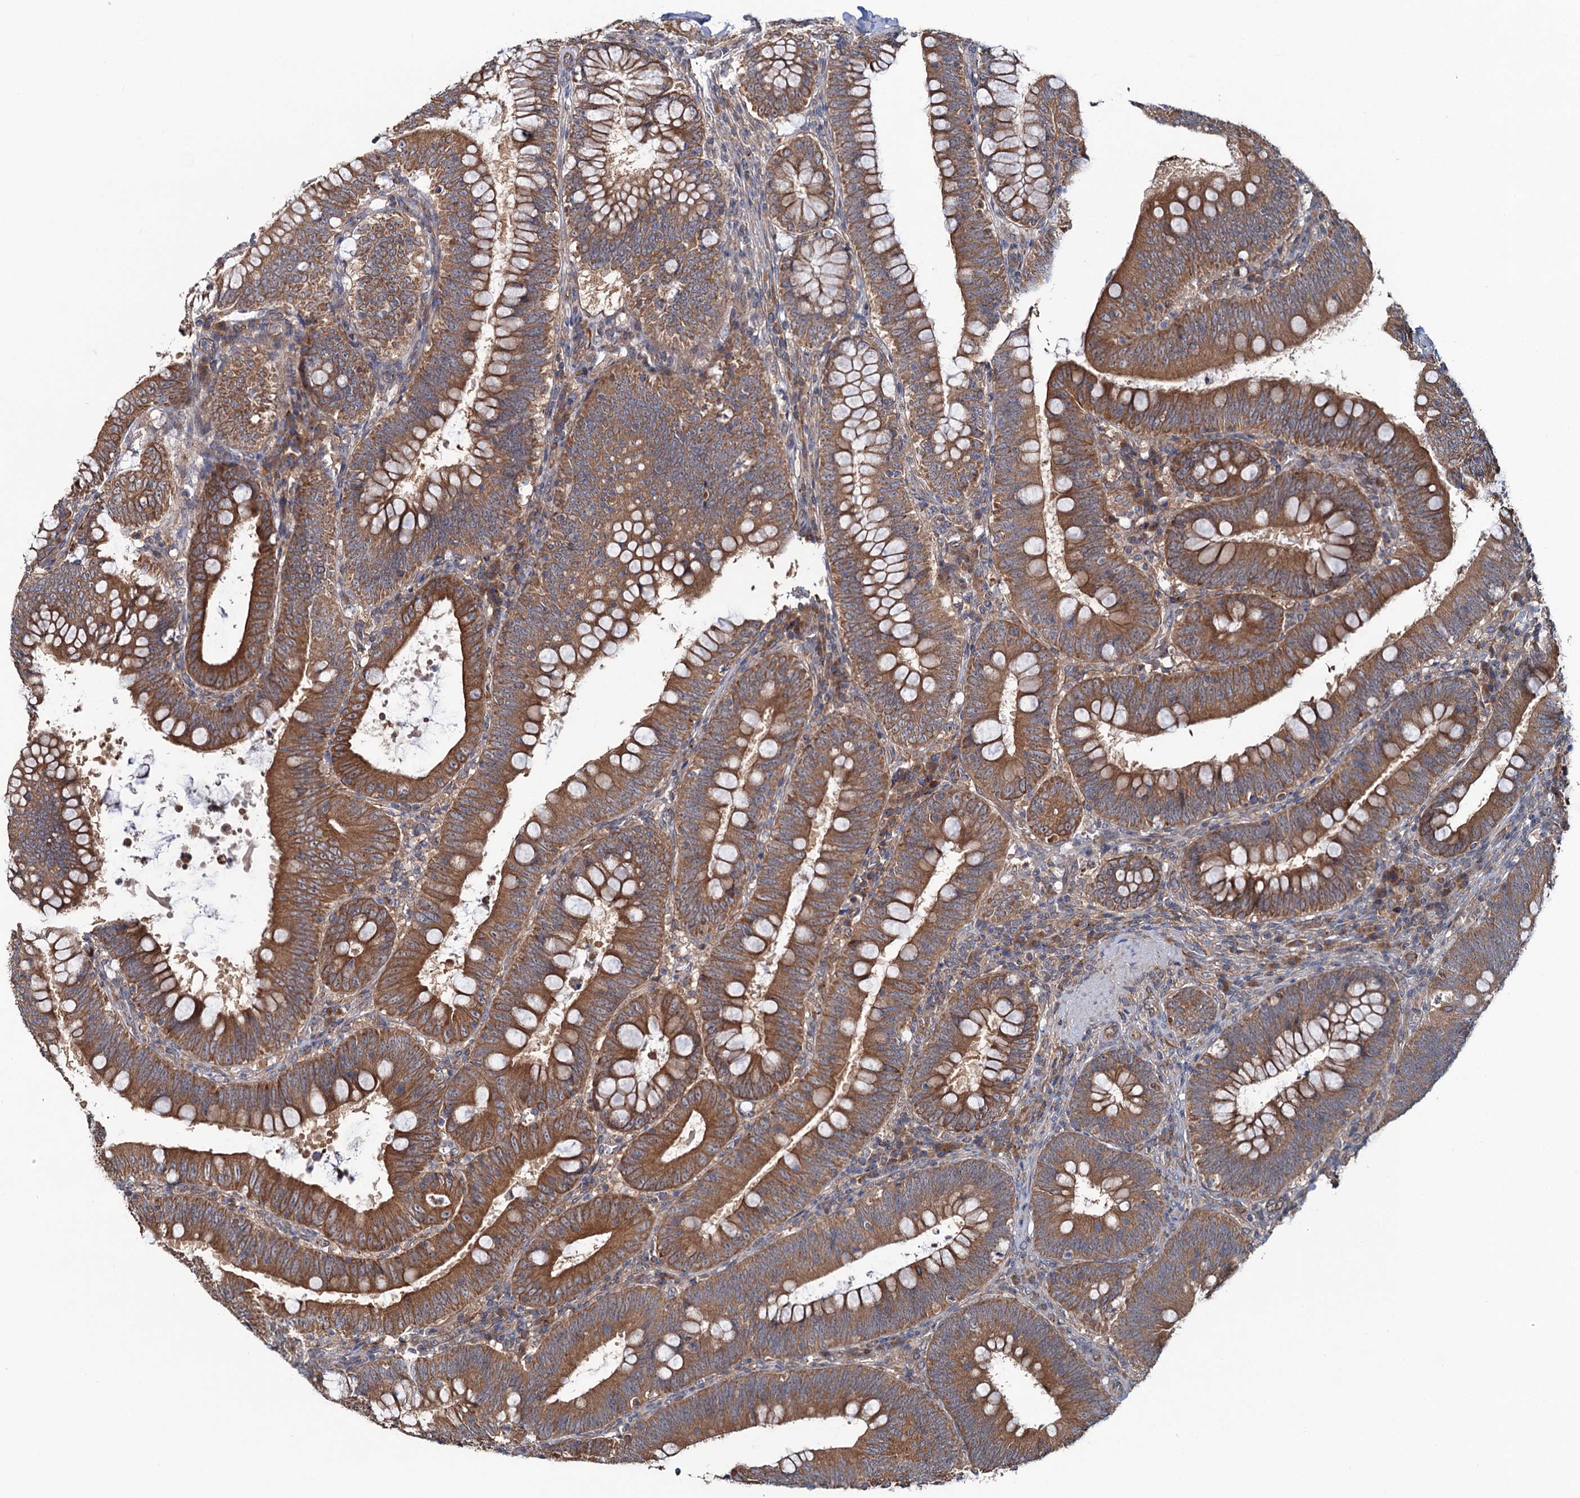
{"staining": {"intensity": "strong", "quantity": ">75%", "location": "cytoplasmic/membranous"}, "tissue": "colorectal cancer", "cell_type": "Tumor cells", "image_type": "cancer", "snomed": [{"axis": "morphology", "description": "Normal tissue, NOS"}, {"axis": "topography", "description": "Colon"}], "caption": "IHC of human colorectal cancer displays high levels of strong cytoplasmic/membranous positivity in approximately >75% of tumor cells.", "gene": "MTRR", "patient": {"sex": "female", "age": 82}}